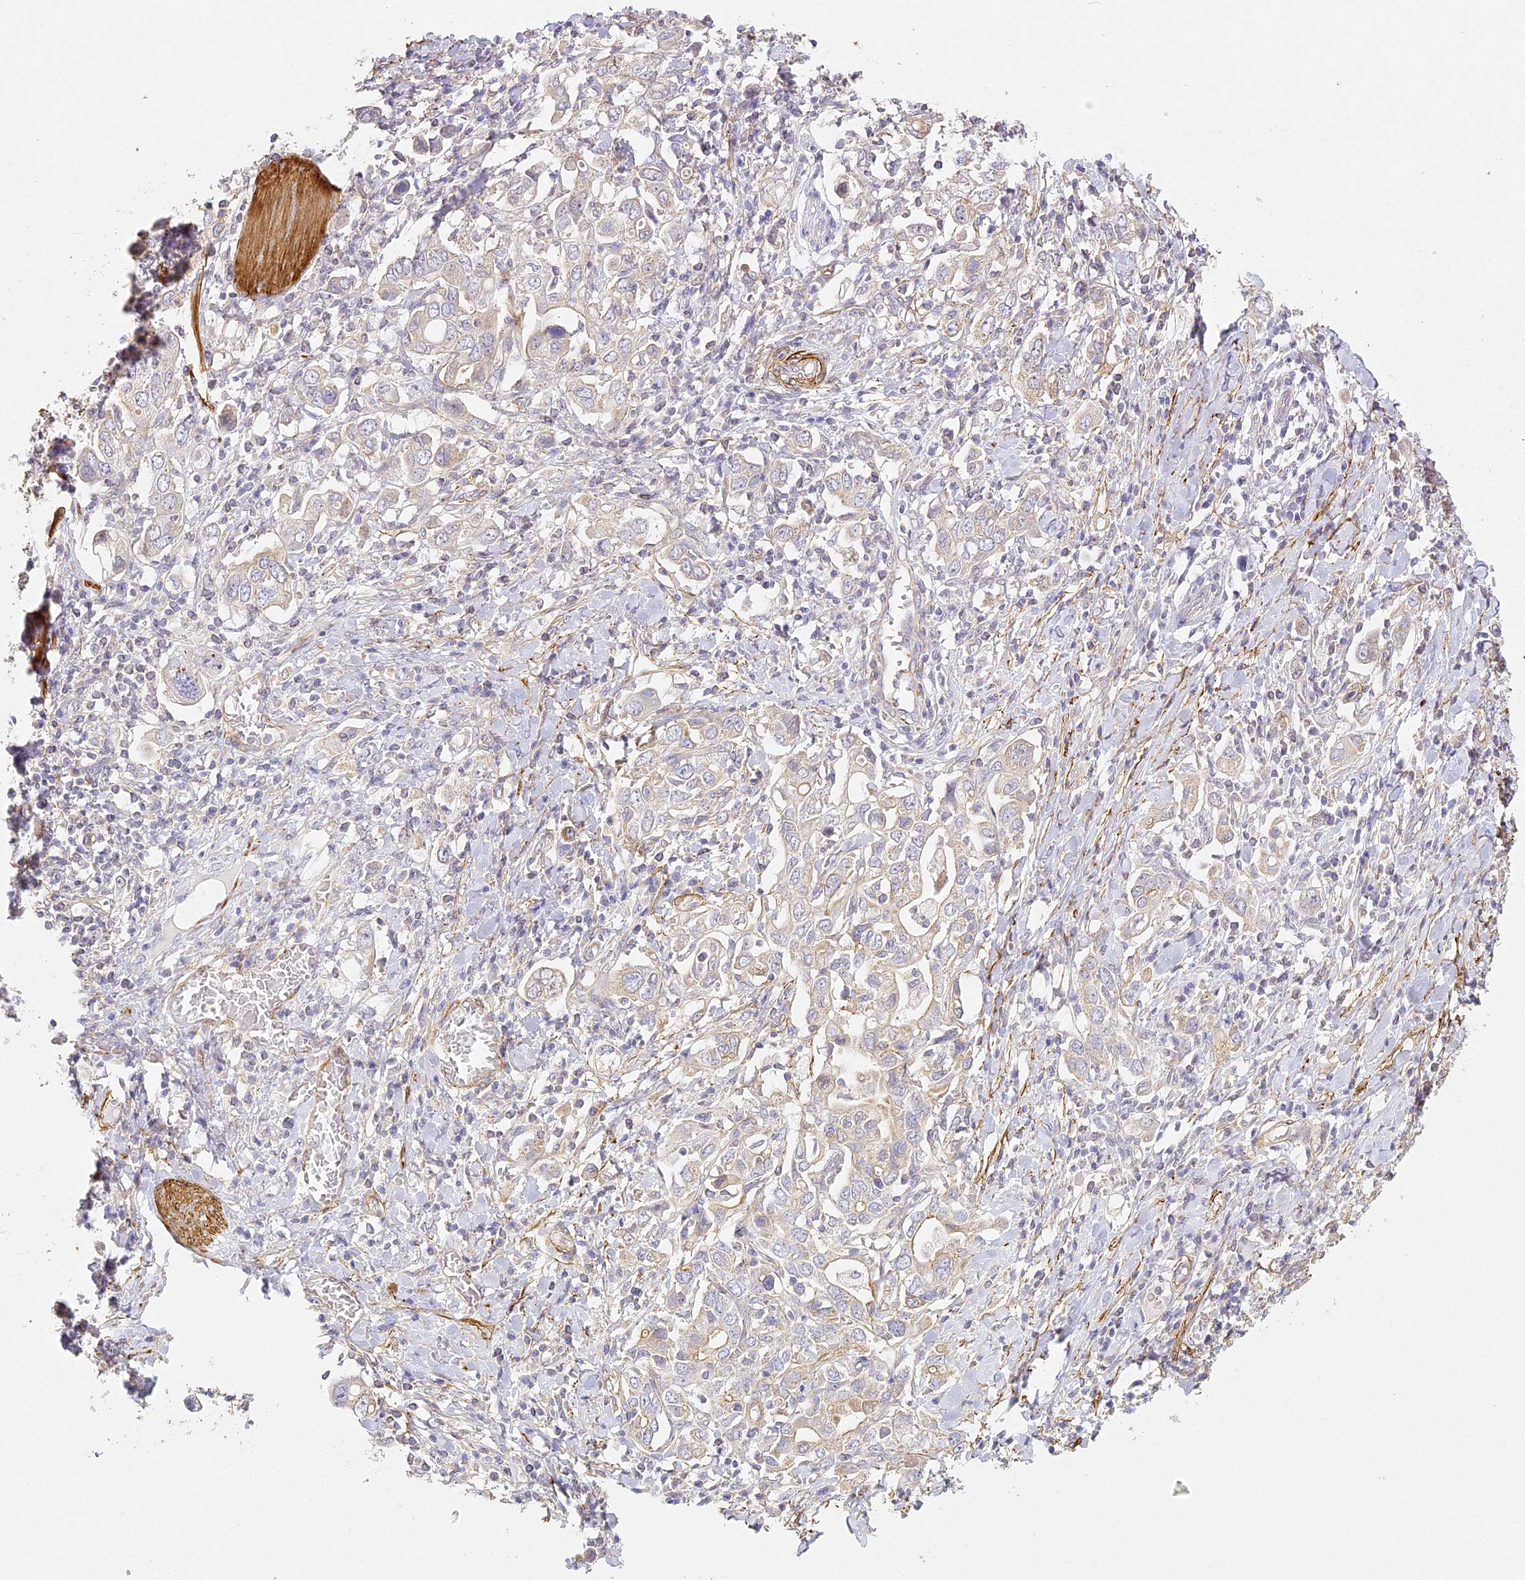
{"staining": {"intensity": "weak", "quantity": "25%-75%", "location": "cytoplasmic/membranous"}, "tissue": "stomach cancer", "cell_type": "Tumor cells", "image_type": "cancer", "snomed": [{"axis": "morphology", "description": "Adenocarcinoma, NOS"}, {"axis": "topography", "description": "Stomach, upper"}], "caption": "Human stomach cancer stained with a brown dye exhibits weak cytoplasmic/membranous positive positivity in about 25%-75% of tumor cells.", "gene": "MED28", "patient": {"sex": "male", "age": 62}}